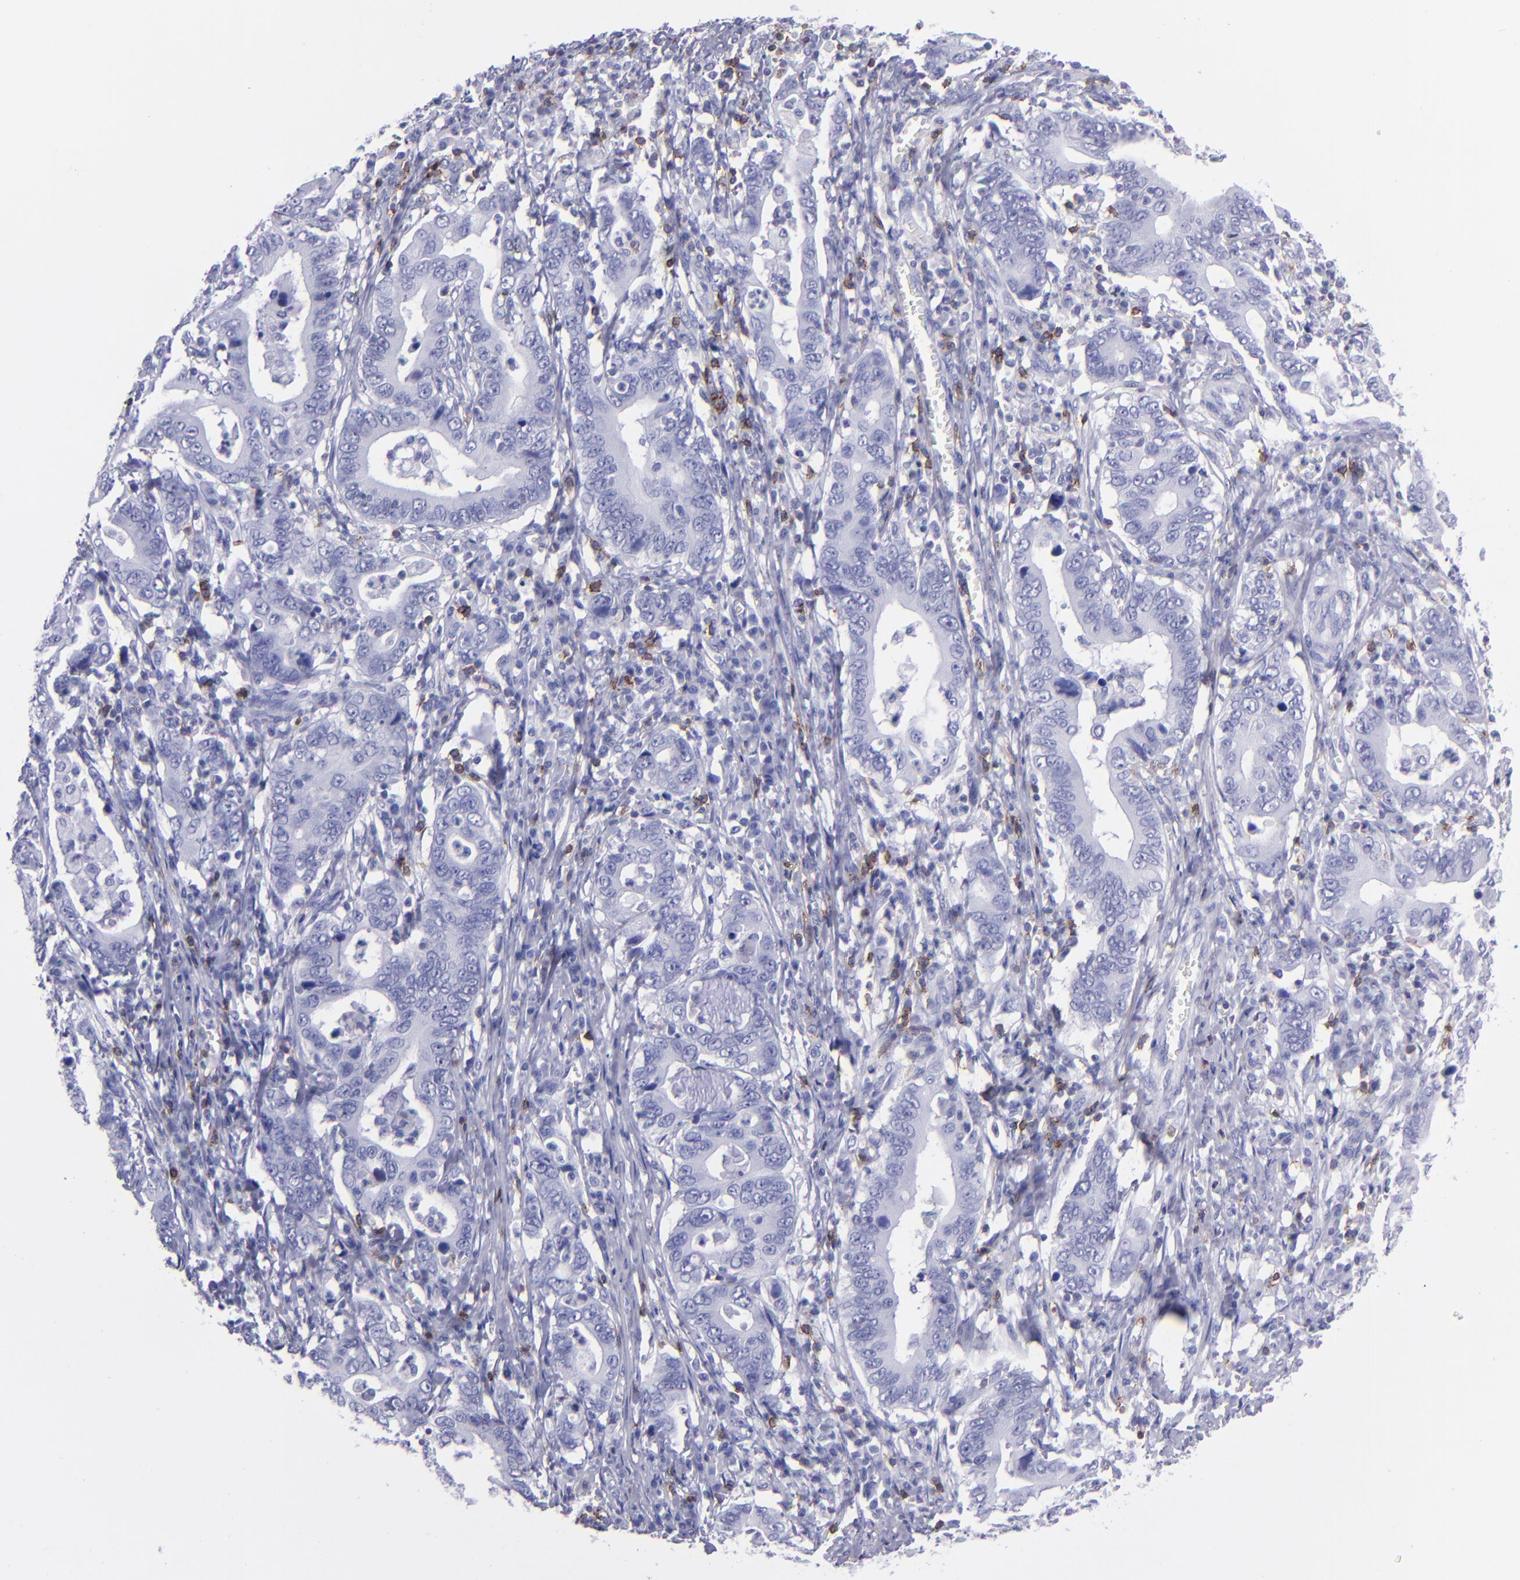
{"staining": {"intensity": "negative", "quantity": "none", "location": "none"}, "tissue": "stomach cancer", "cell_type": "Tumor cells", "image_type": "cancer", "snomed": [{"axis": "morphology", "description": "Adenocarcinoma, NOS"}, {"axis": "topography", "description": "Stomach, upper"}], "caption": "Tumor cells show no significant staining in adenocarcinoma (stomach).", "gene": "CD6", "patient": {"sex": "male", "age": 63}}